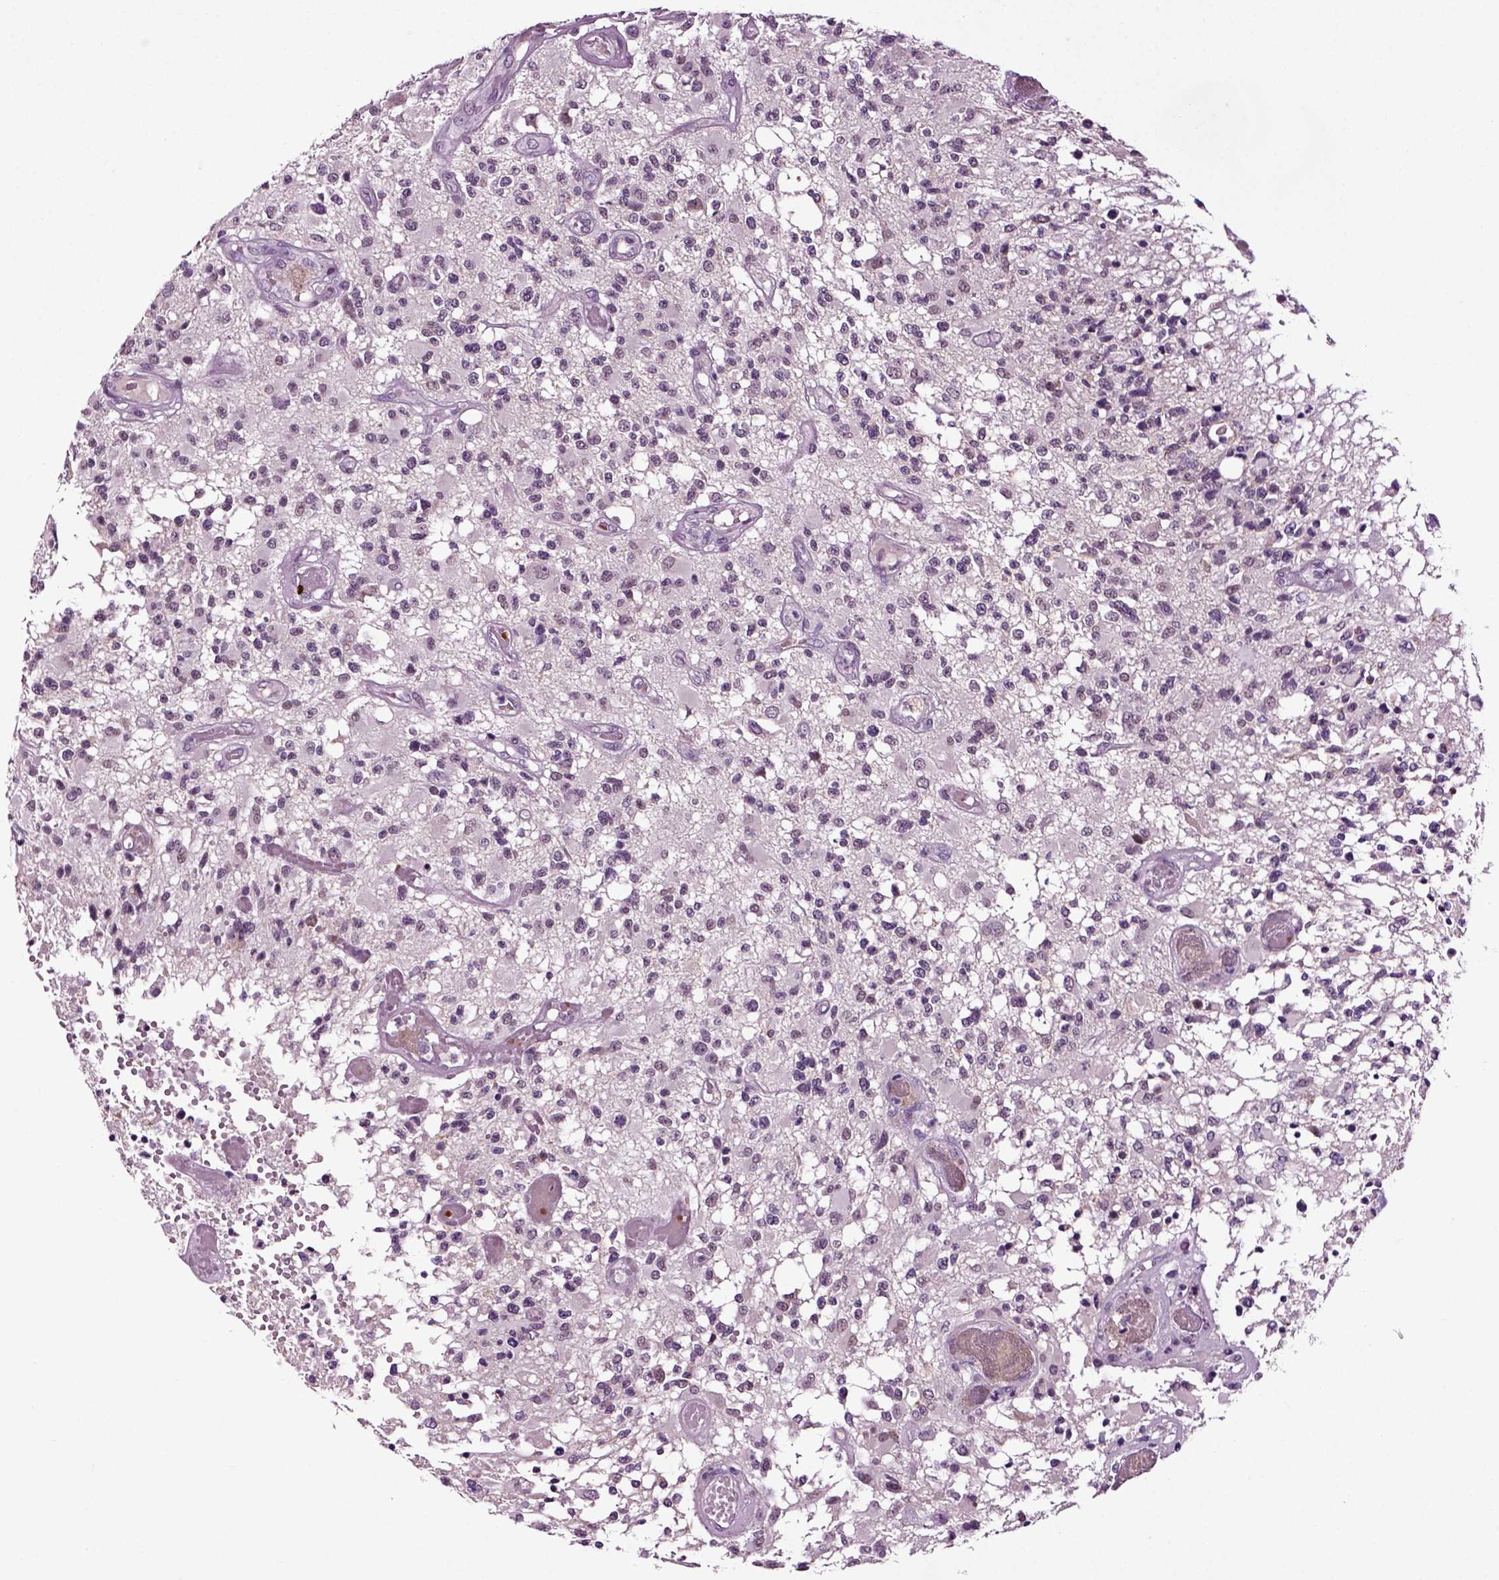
{"staining": {"intensity": "negative", "quantity": "none", "location": "none"}, "tissue": "glioma", "cell_type": "Tumor cells", "image_type": "cancer", "snomed": [{"axis": "morphology", "description": "Glioma, malignant, High grade"}, {"axis": "topography", "description": "Brain"}], "caption": "An immunohistochemistry (IHC) image of high-grade glioma (malignant) is shown. There is no staining in tumor cells of high-grade glioma (malignant).", "gene": "SPATA17", "patient": {"sex": "female", "age": 63}}